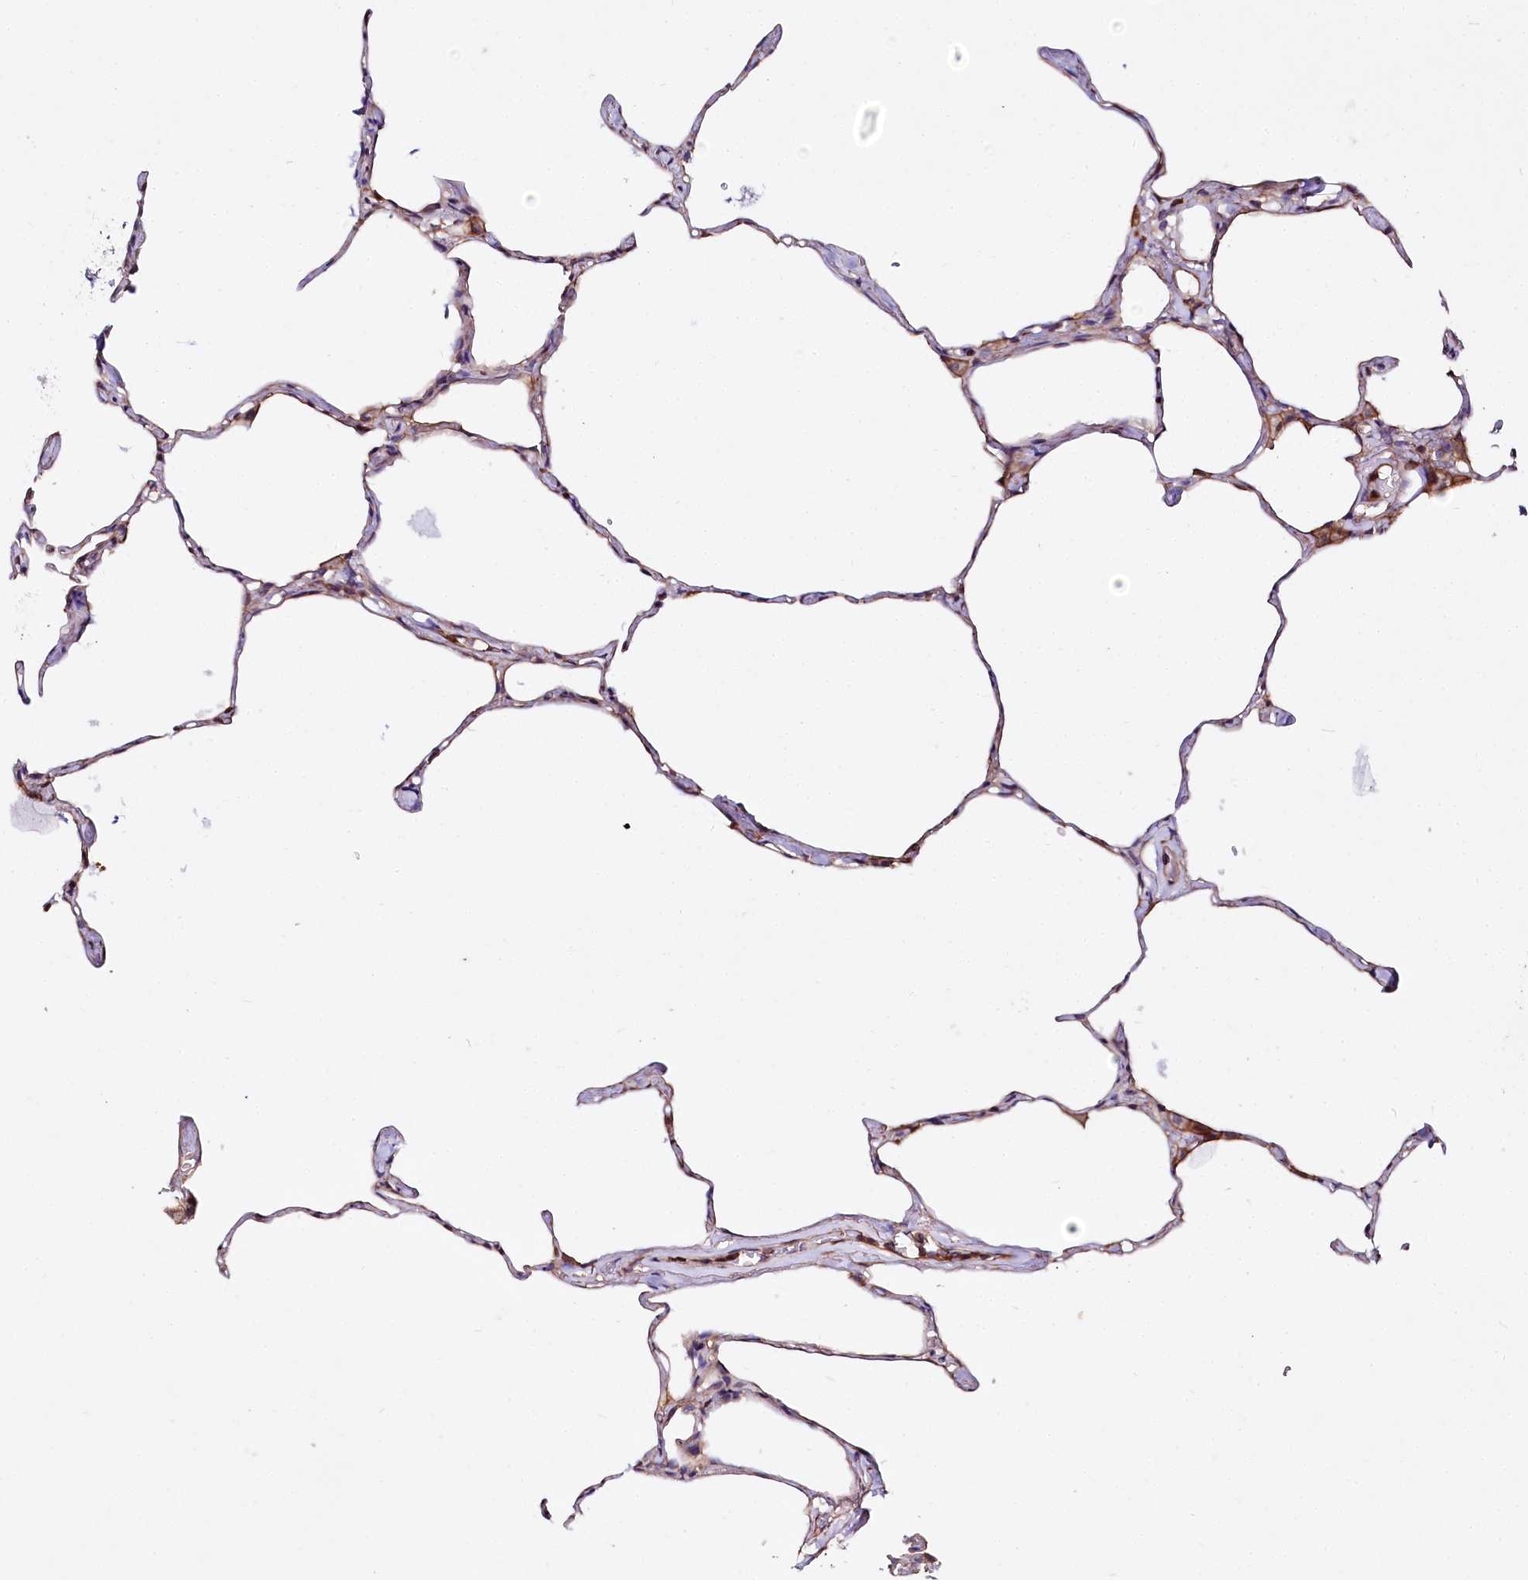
{"staining": {"intensity": "negative", "quantity": "none", "location": "none"}, "tissue": "lung", "cell_type": "Alveolar cells", "image_type": "normal", "snomed": [{"axis": "morphology", "description": "Normal tissue, NOS"}, {"axis": "topography", "description": "Lung"}], "caption": "High power microscopy micrograph of an immunohistochemistry (IHC) image of benign lung, revealing no significant expression in alveolar cells. The staining was performed using DAB to visualize the protein expression in brown, while the nuclei were stained in blue with hematoxylin (Magnification: 20x).", "gene": "FCHSD2", "patient": {"sex": "male", "age": 65}}